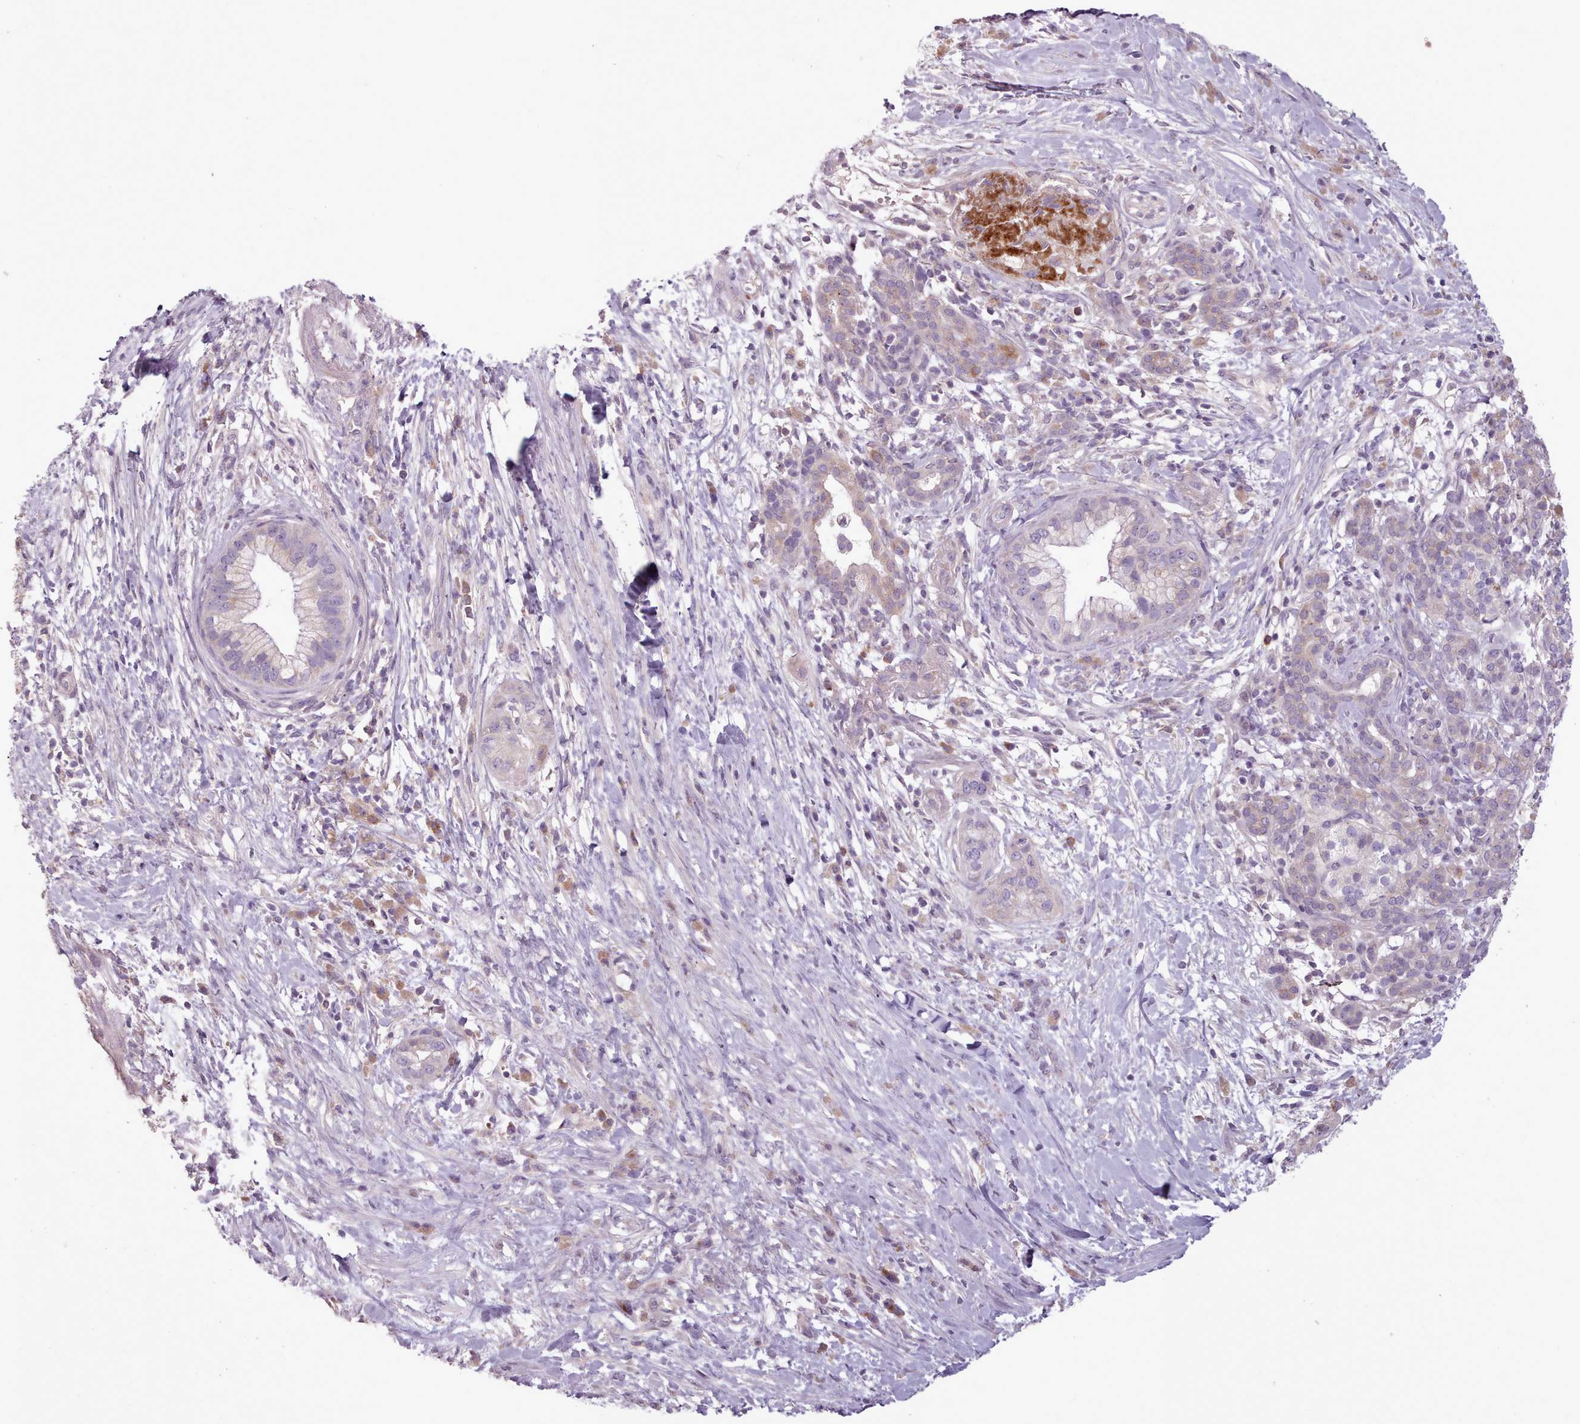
{"staining": {"intensity": "negative", "quantity": "none", "location": "none"}, "tissue": "pancreatic cancer", "cell_type": "Tumor cells", "image_type": "cancer", "snomed": [{"axis": "morphology", "description": "Adenocarcinoma, NOS"}, {"axis": "topography", "description": "Pancreas"}], "caption": "Immunohistochemical staining of human pancreatic cancer (adenocarcinoma) displays no significant positivity in tumor cells.", "gene": "LAPTM5", "patient": {"sex": "male", "age": 44}}